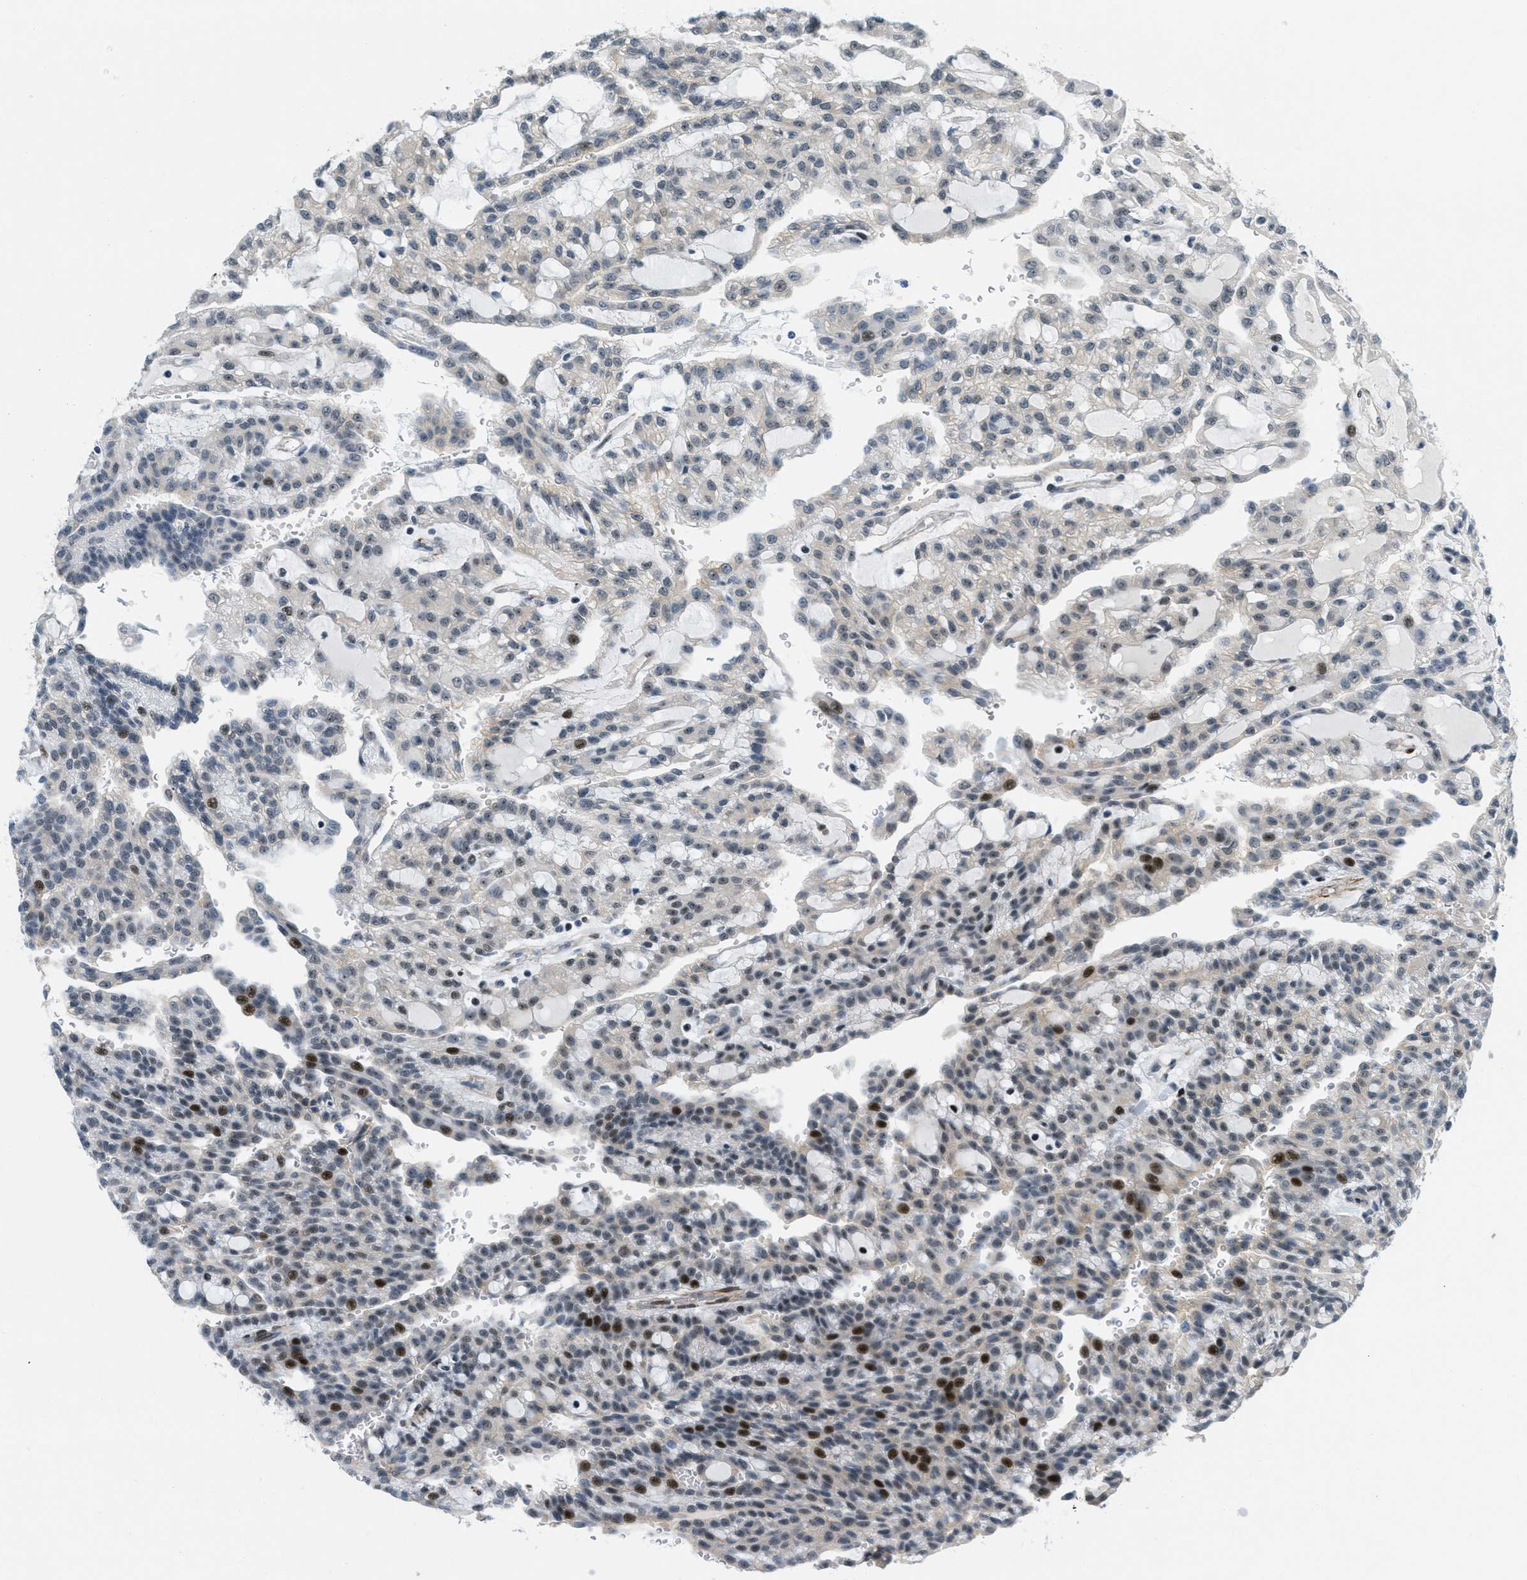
{"staining": {"intensity": "strong", "quantity": "<25%", "location": "nuclear"}, "tissue": "renal cancer", "cell_type": "Tumor cells", "image_type": "cancer", "snomed": [{"axis": "morphology", "description": "Adenocarcinoma, NOS"}, {"axis": "topography", "description": "Kidney"}], "caption": "Protein expression analysis of human renal cancer reveals strong nuclear expression in approximately <25% of tumor cells.", "gene": "ZDHHC23", "patient": {"sex": "male", "age": 63}}